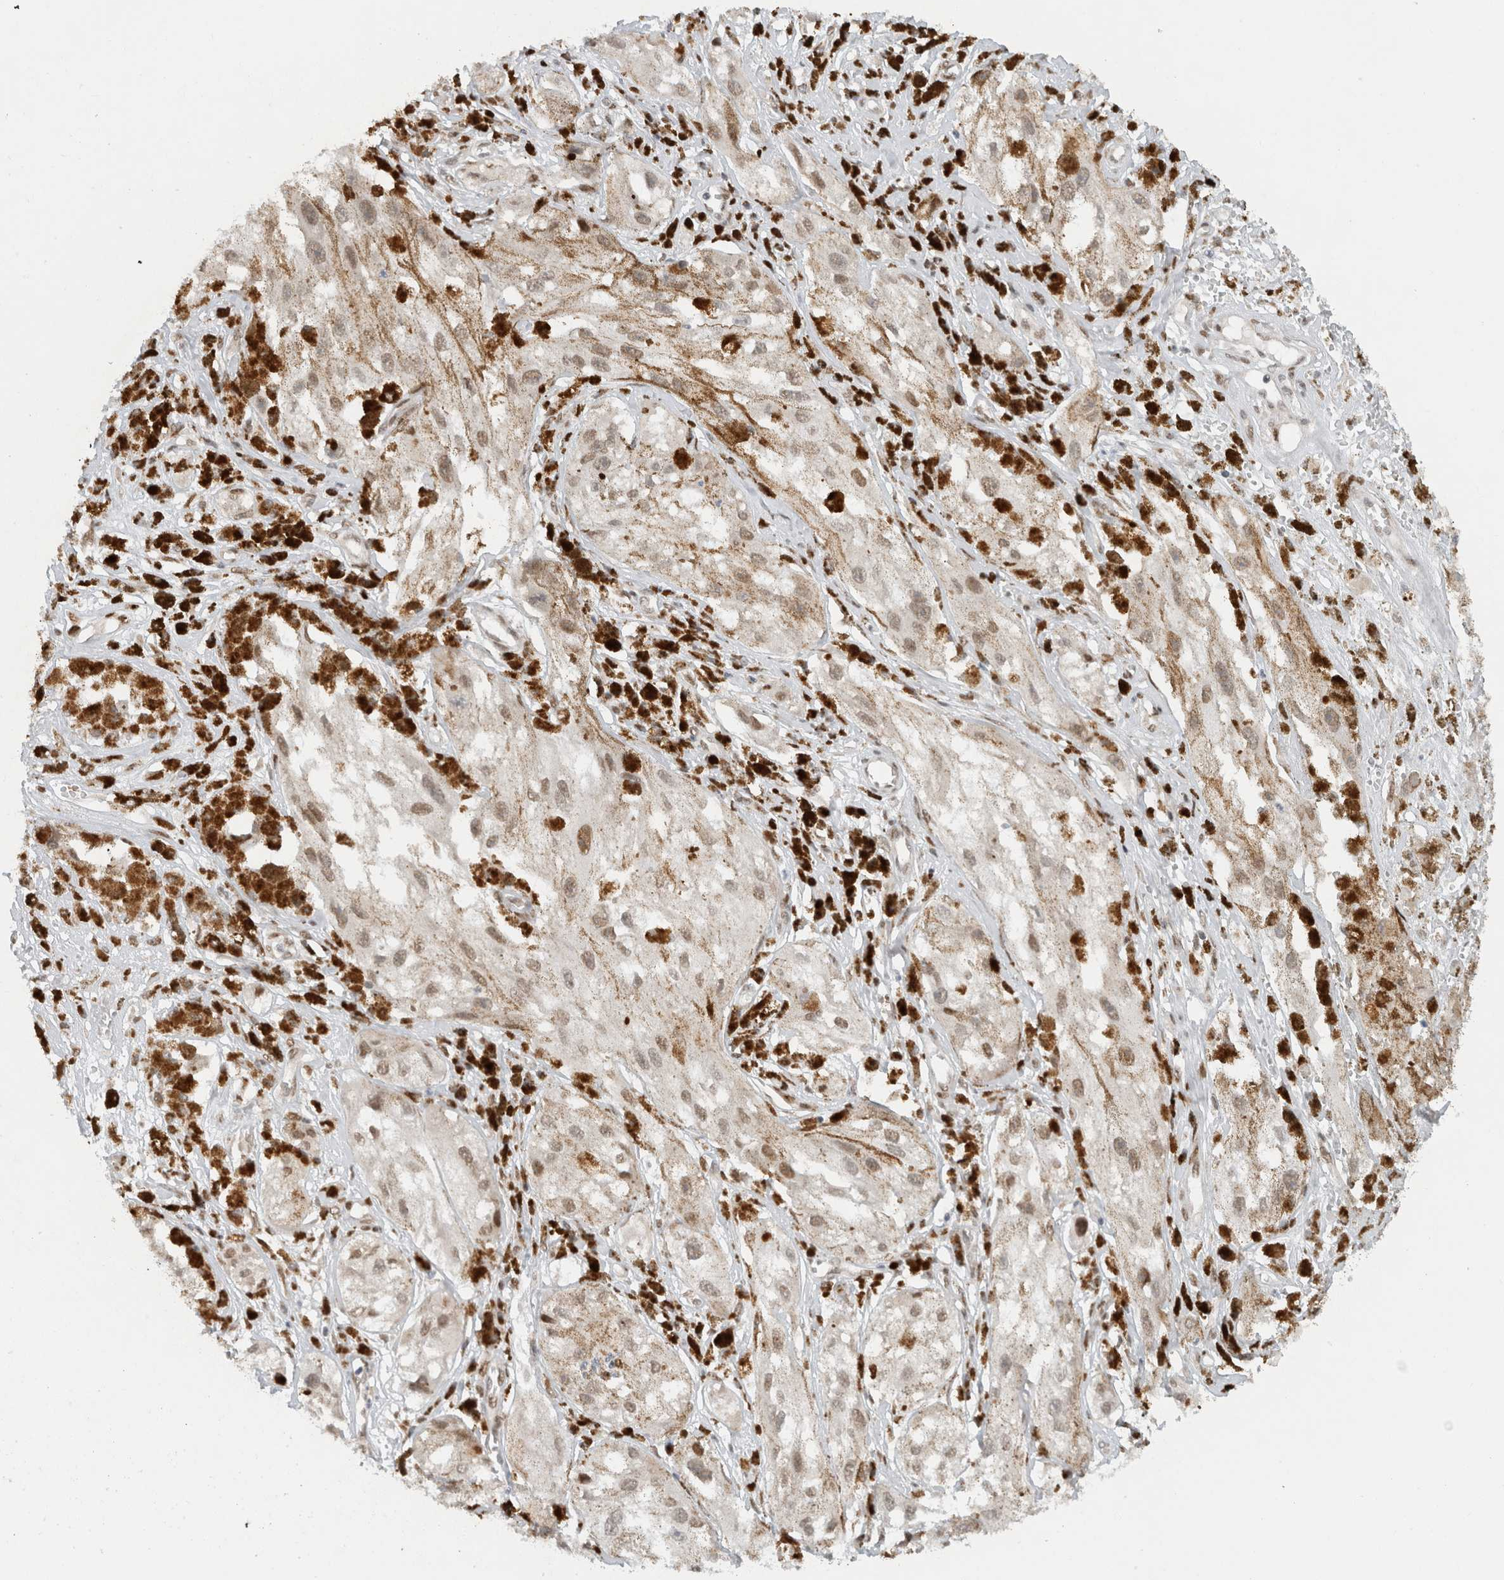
{"staining": {"intensity": "weak", "quantity": ">75%", "location": "cytoplasmic/membranous,nuclear"}, "tissue": "melanoma", "cell_type": "Tumor cells", "image_type": "cancer", "snomed": [{"axis": "morphology", "description": "Malignant melanoma, NOS"}, {"axis": "topography", "description": "Skin"}], "caption": "Protein staining of malignant melanoma tissue reveals weak cytoplasmic/membranous and nuclear staining in approximately >75% of tumor cells.", "gene": "HNRNPR", "patient": {"sex": "male", "age": 88}}